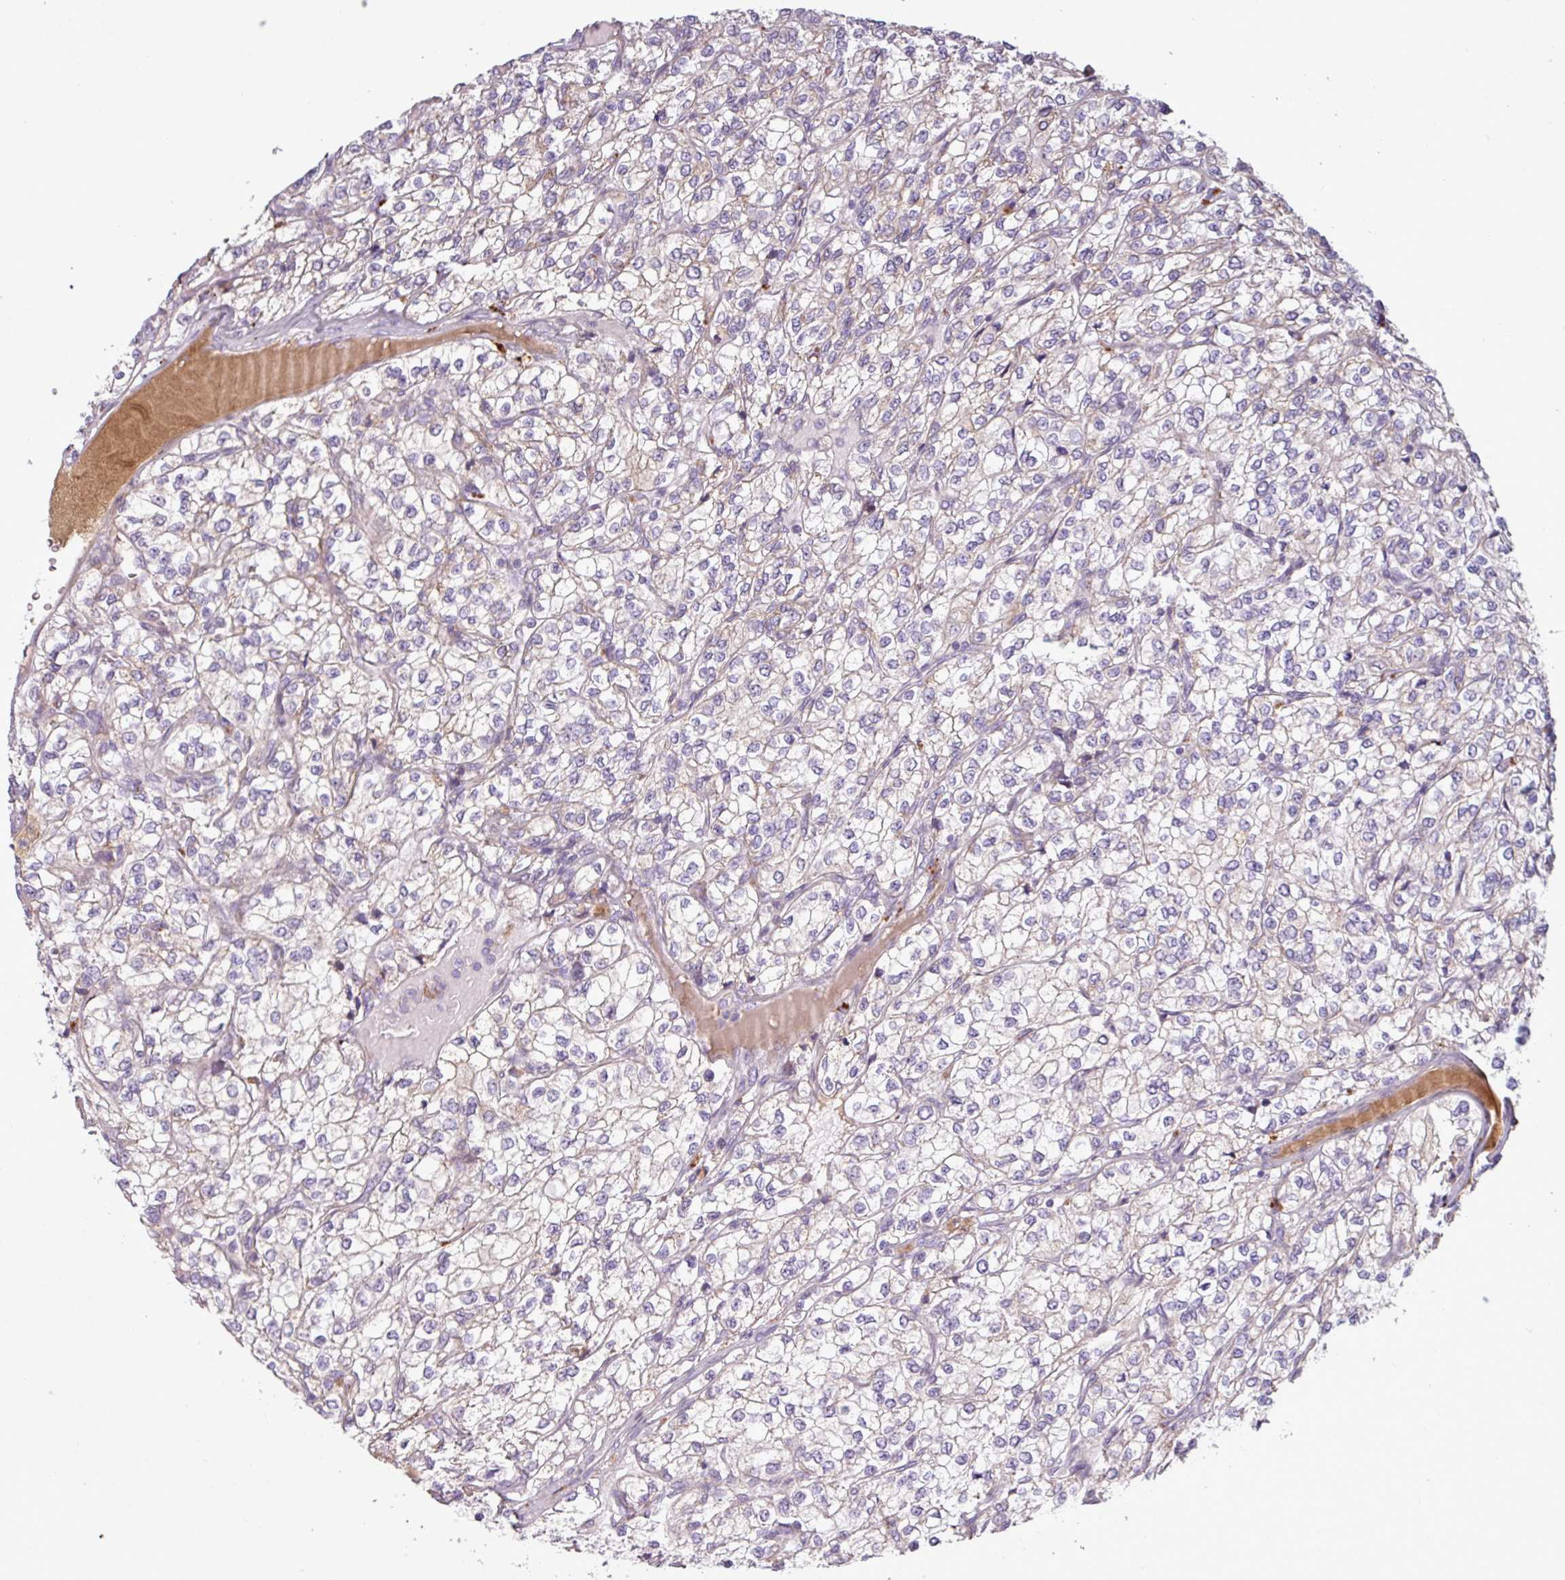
{"staining": {"intensity": "negative", "quantity": "none", "location": "none"}, "tissue": "renal cancer", "cell_type": "Tumor cells", "image_type": "cancer", "snomed": [{"axis": "morphology", "description": "Adenocarcinoma, NOS"}, {"axis": "topography", "description": "Kidney"}], "caption": "This is a histopathology image of immunohistochemistry (IHC) staining of adenocarcinoma (renal), which shows no expression in tumor cells. Brightfield microscopy of immunohistochemistry stained with DAB (brown) and hematoxylin (blue), captured at high magnification.", "gene": "C4B", "patient": {"sex": "male", "age": 80}}